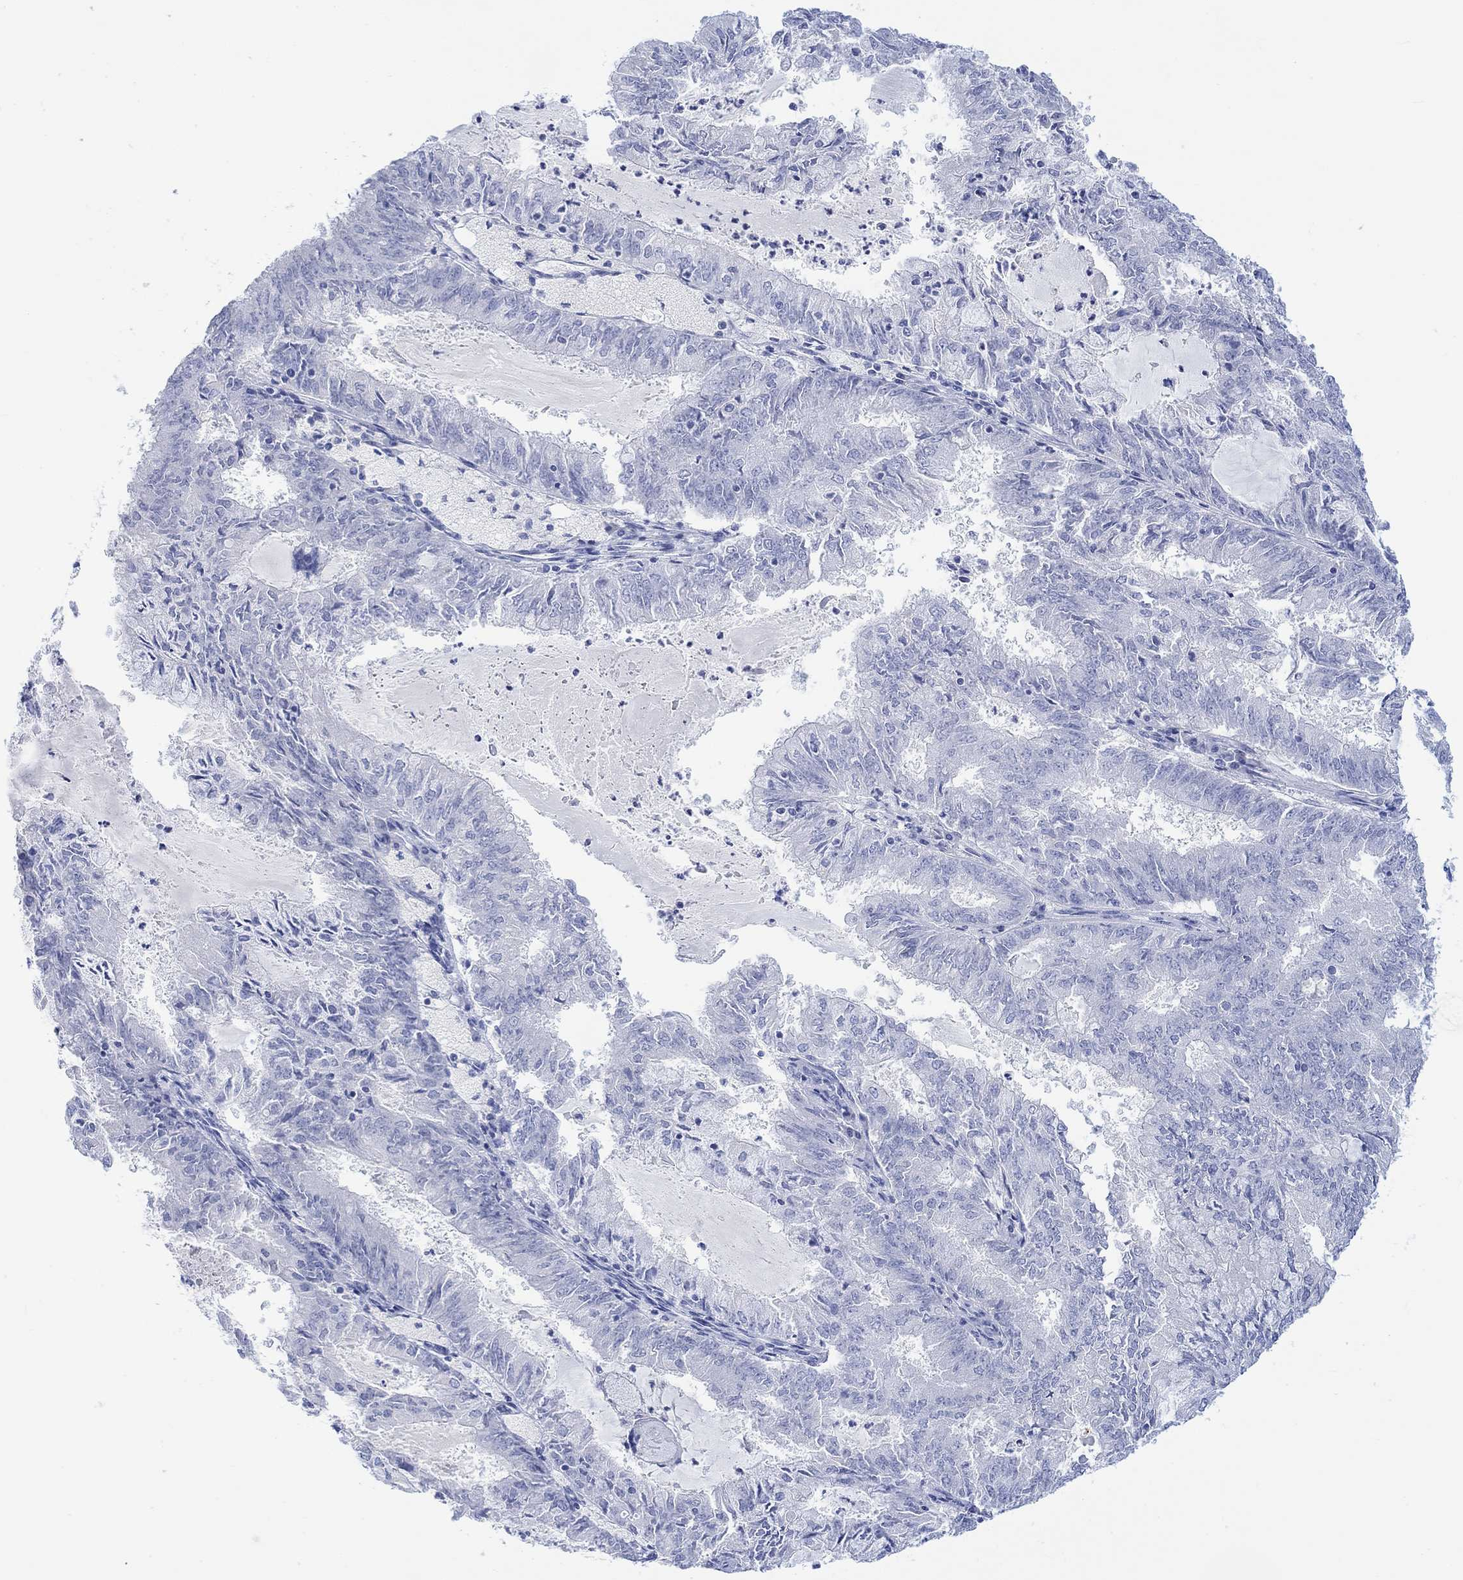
{"staining": {"intensity": "negative", "quantity": "none", "location": "none"}, "tissue": "endometrial cancer", "cell_type": "Tumor cells", "image_type": "cancer", "snomed": [{"axis": "morphology", "description": "Adenocarcinoma, NOS"}, {"axis": "topography", "description": "Endometrium"}], "caption": "Human adenocarcinoma (endometrial) stained for a protein using IHC exhibits no positivity in tumor cells.", "gene": "CALCA", "patient": {"sex": "female", "age": 57}}